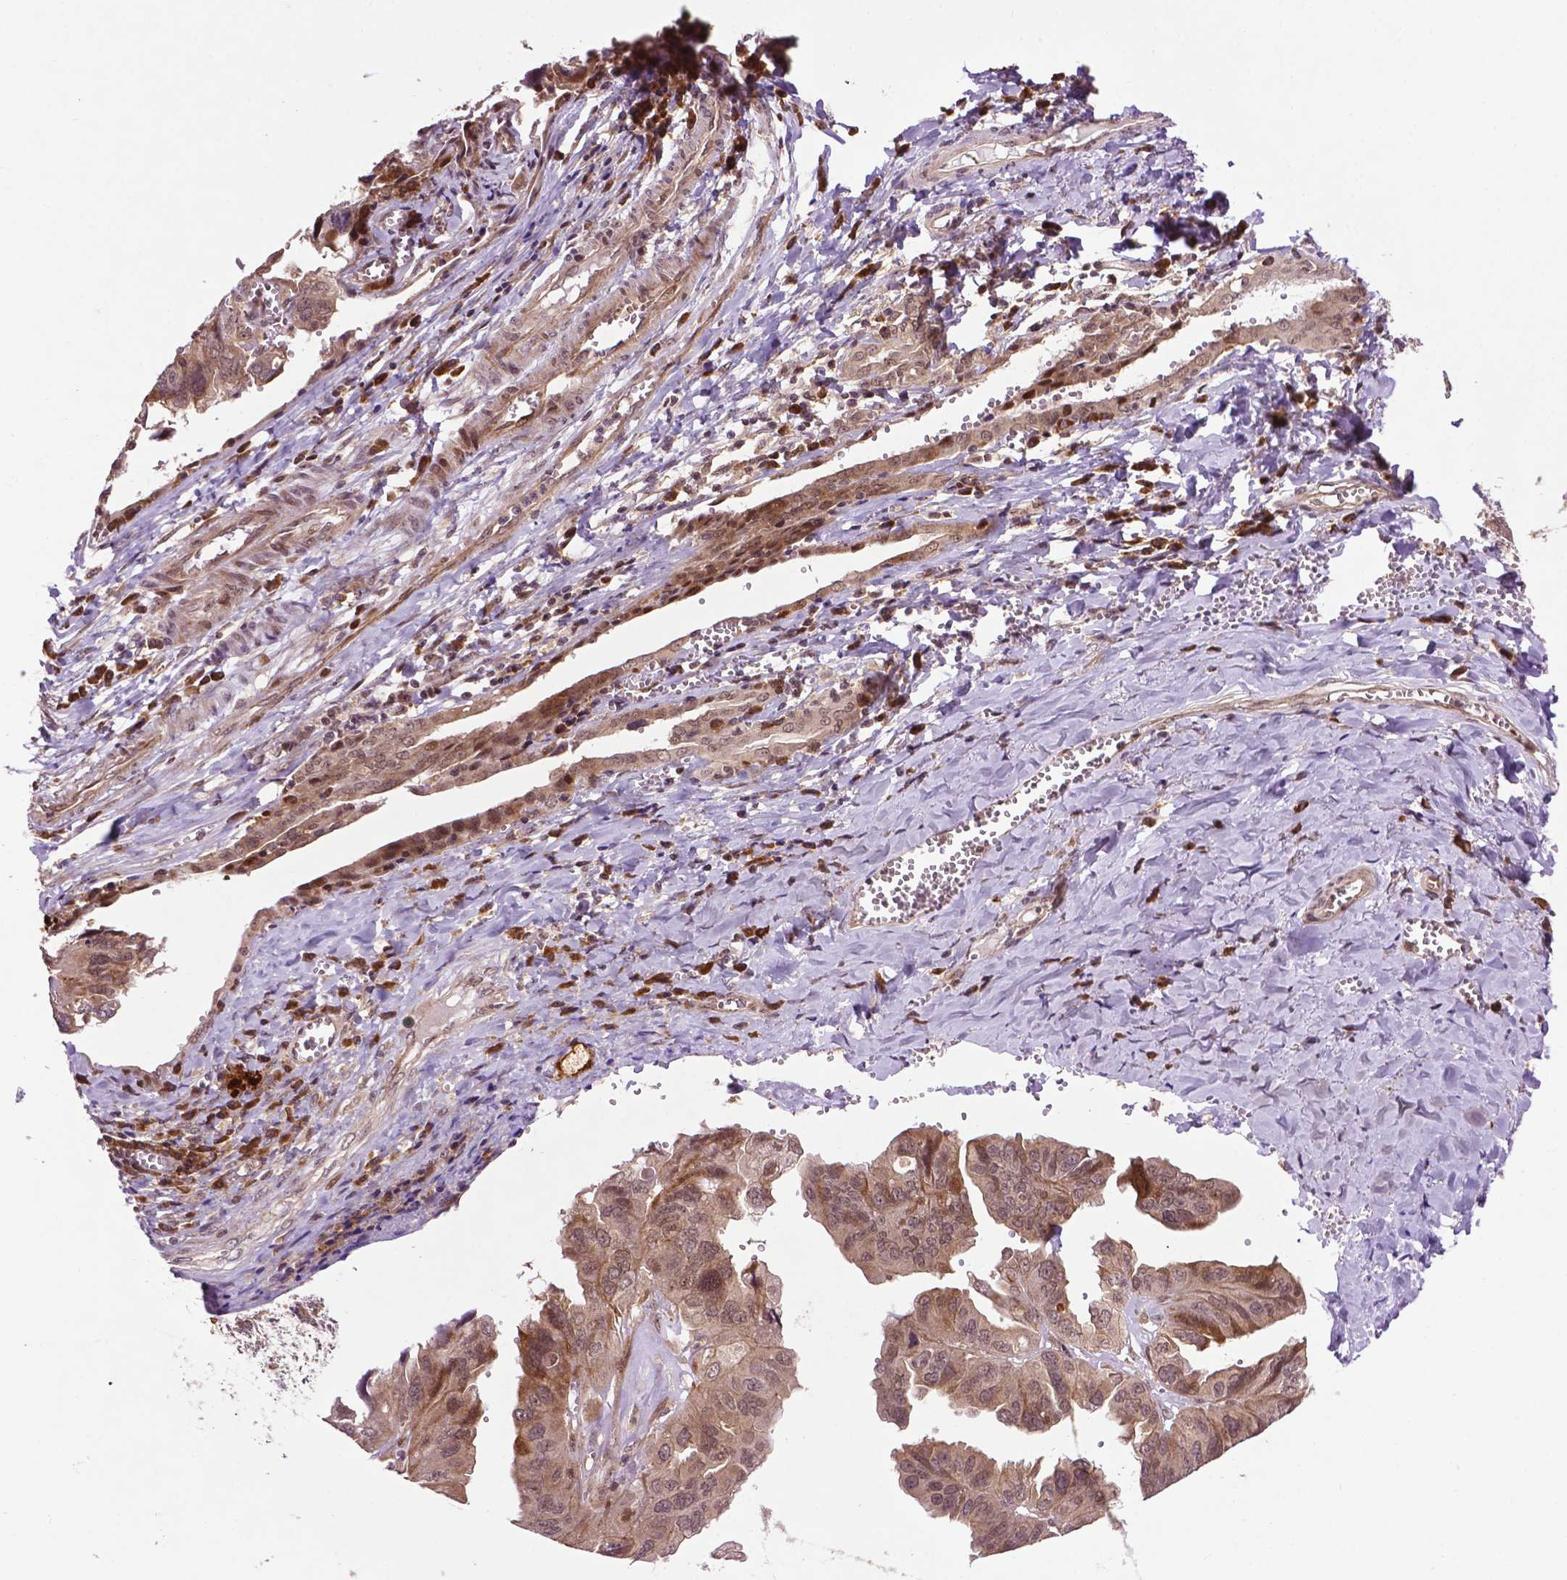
{"staining": {"intensity": "moderate", "quantity": ">75%", "location": "cytoplasmic/membranous,nuclear"}, "tissue": "ovarian cancer", "cell_type": "Tumor cells", "image_type": "cancer", "snomed": [{"axis": "morphology", "description": "Cystadenocarcinoma, serous, NOS"}, {"axis": "topography", "description": "Ovary"}], "caption": "Protein analysis of ovarian cancer tissue displays moderate cytoplasmic/membranous and nuclear staining in approximately >75% of tumor cells.", "gene": "TMX2", "patient": {"sex": "female", "age": 79}}